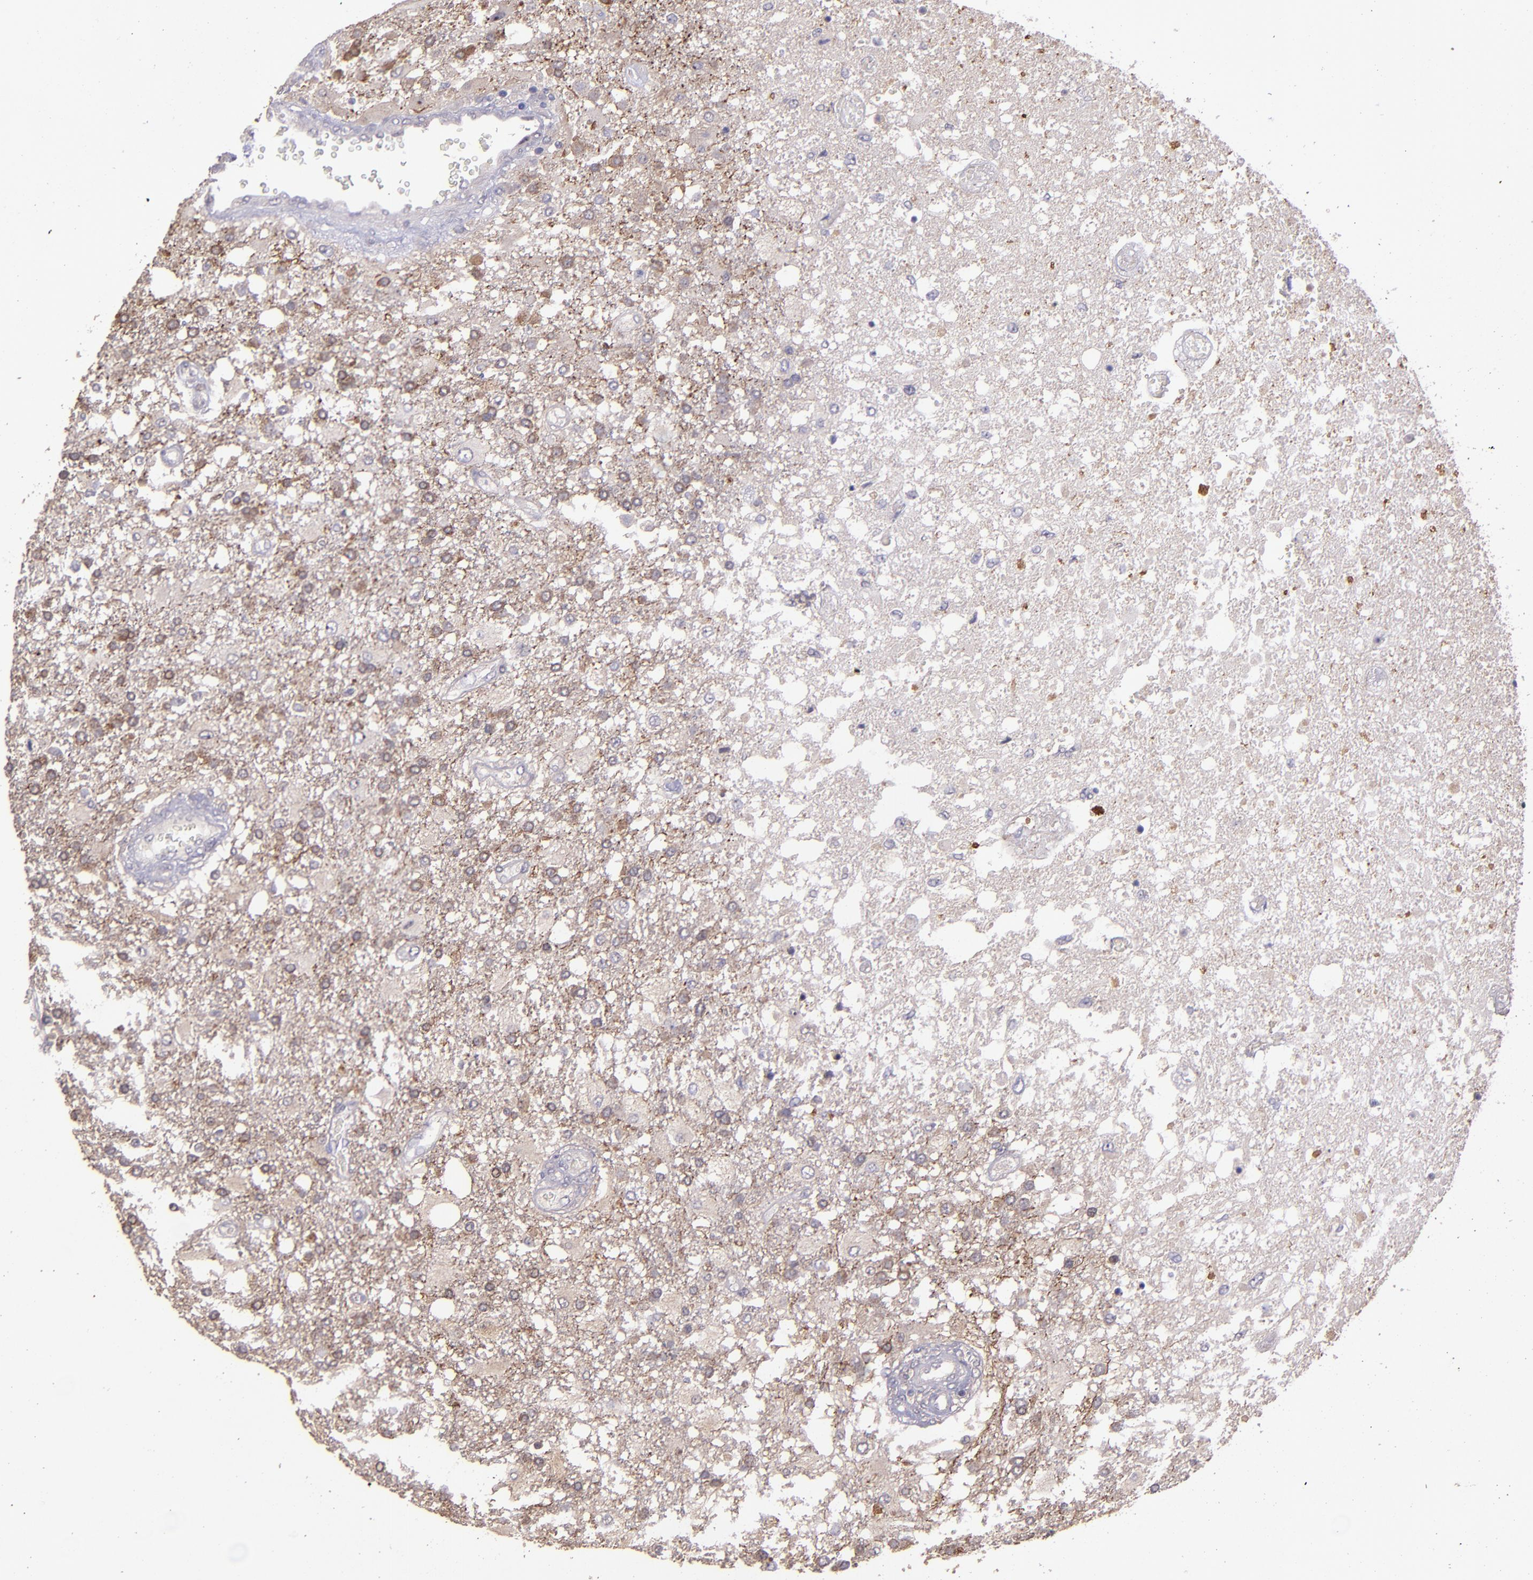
{"staining": {"intensity": "weak", "quantity": ">75%", "location": "cytoplasmic/membranous"}, "tissue": "glioma", "cell_type": "Tumor cells", "image_type": "cancer", "snomed": [{"axis": "morphology", "description": "Glioma, malignant, High grade"}, {"axis": "topography", "description": "Cerebral cortex"}], "caption": "A low amount of weak cytoplasmic/membranous expression is identified in about >75% of tumor cells in glioma tissue. The protein of interest is shown in brown color, while the nuclei are stained blue.", "gene": "PAPPA", "patient": {"sex": "male", "age": 79}}